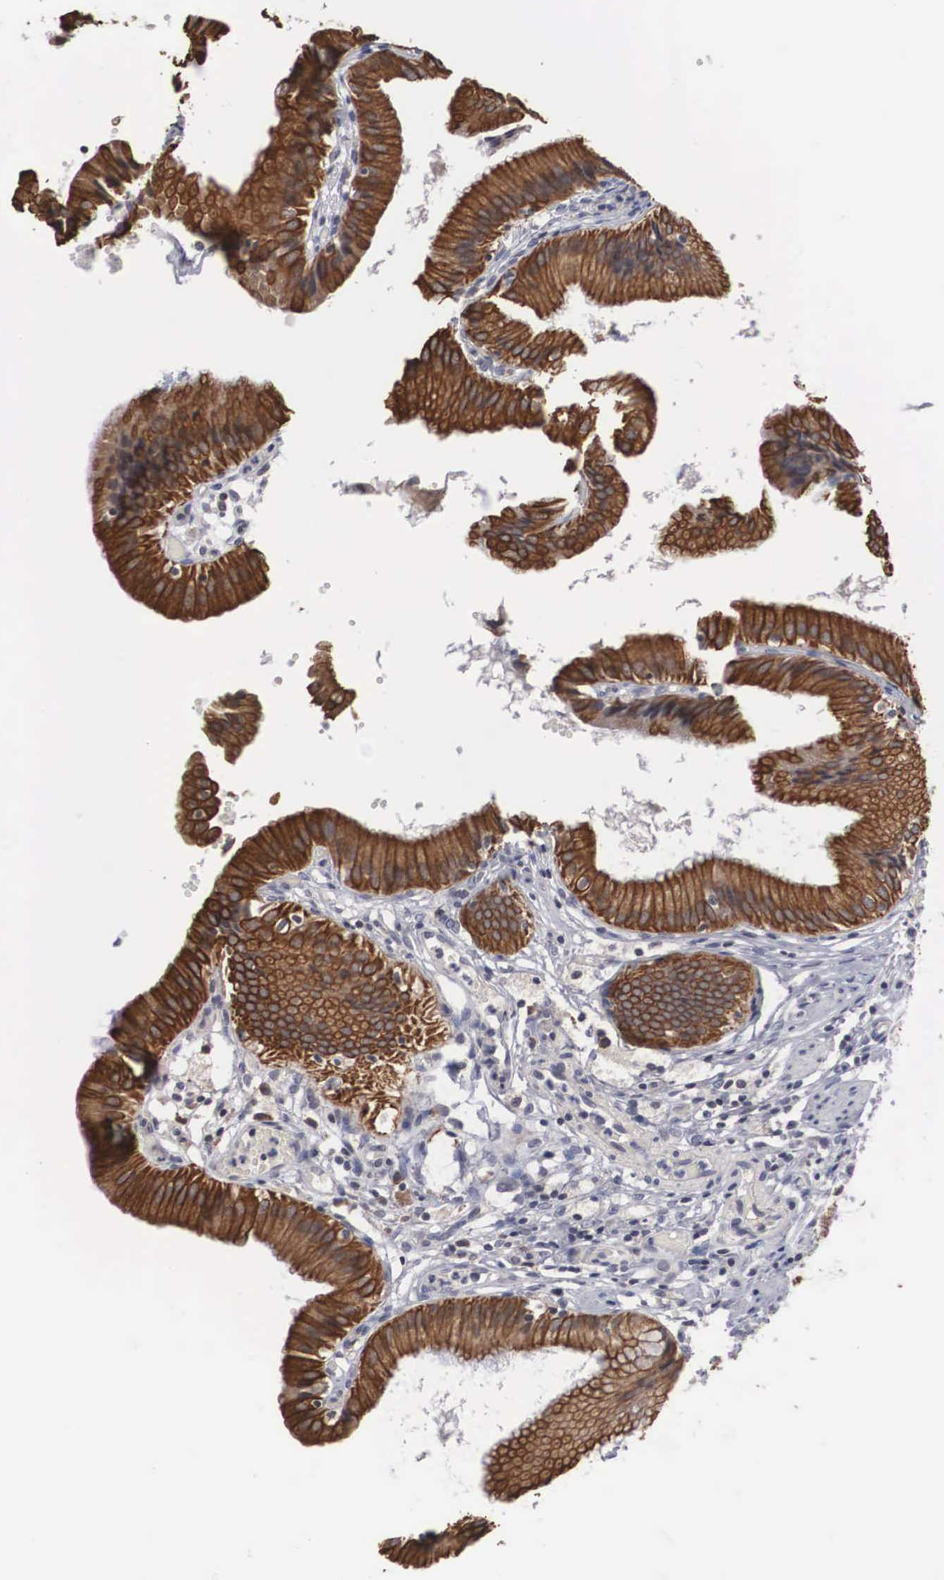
{"staining": {"intensity": "strong", "quantity": ">75%", "location": "cytoplasmic/membranous"}, "tissue": "gallbladder", "cell_type": "Glandular cells", "image_type": "normal", "snomed": [{"axis": "morphology", "description": "Normal tissue, NOS"}, {"axis": "topography", "description": "Gallbladder"}], "caption": "The micrograph shows immunohistochemical staining of normal gallbladder. There is strong cytoplasmic/membranous staining is identified in about >75% of glandular cells.", "gene": "WDR89", "patient": {"sex": "male", "age": 28}}